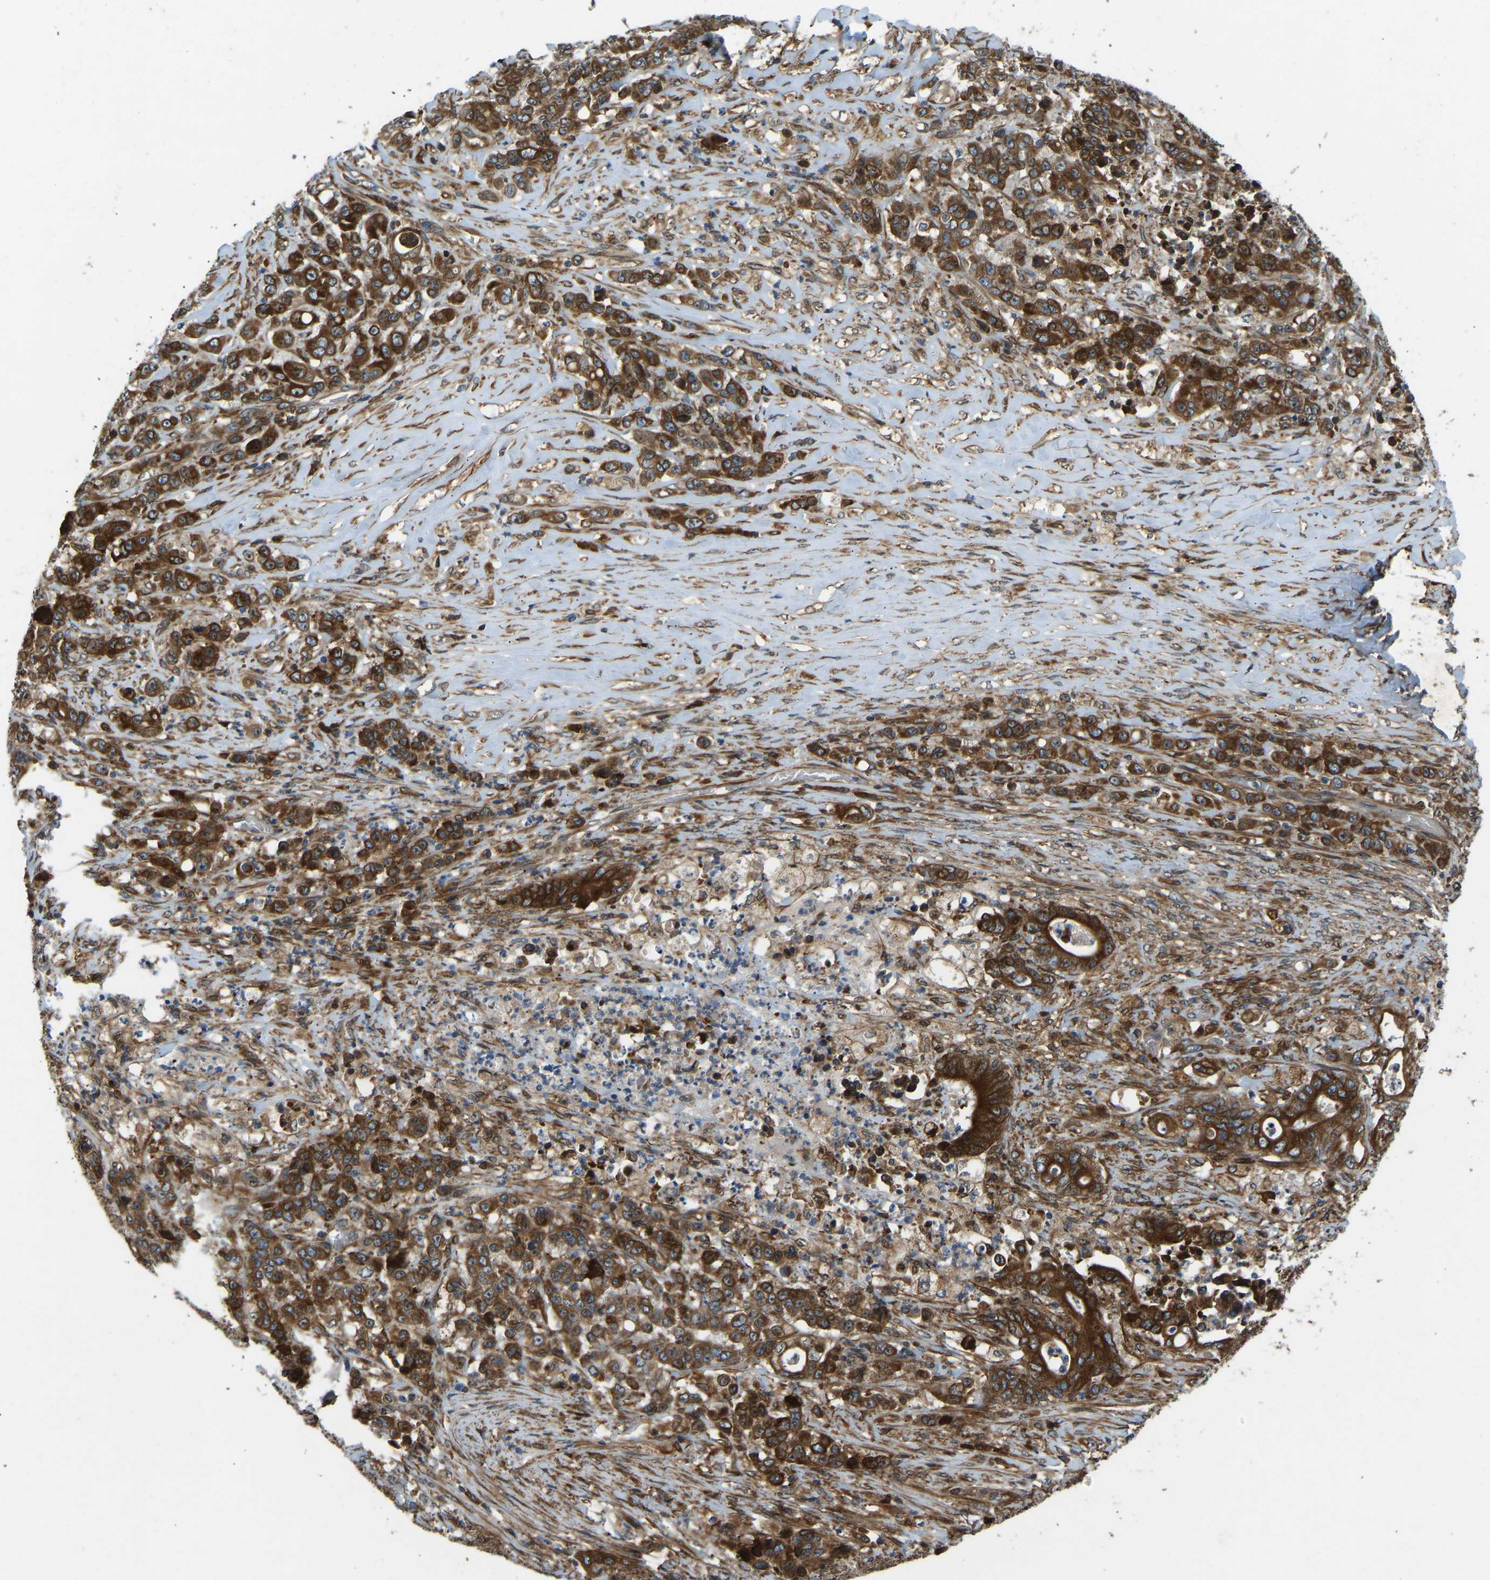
{"staining": {"intensity": "strong", "quantity": ">75%", "location": "cytoplasmic/membranous"}, "tissue": "stomach cancer", "cell_type": "Tumor cells", "image_type": "cancer", "snomed": [{"axis": "morphology", "description": "Adenocarcinoma, NOS"}, {"axis": "topography", "description": "Stomach"}], "caption": "Adenocarcinoma (stomach) stained for a protein (brown) shows strong cytoplasmic/membranous positive staining in about >75% of tumor cells.", "gene": "OS9", "patient": {"sex": "female", "age": 73}}